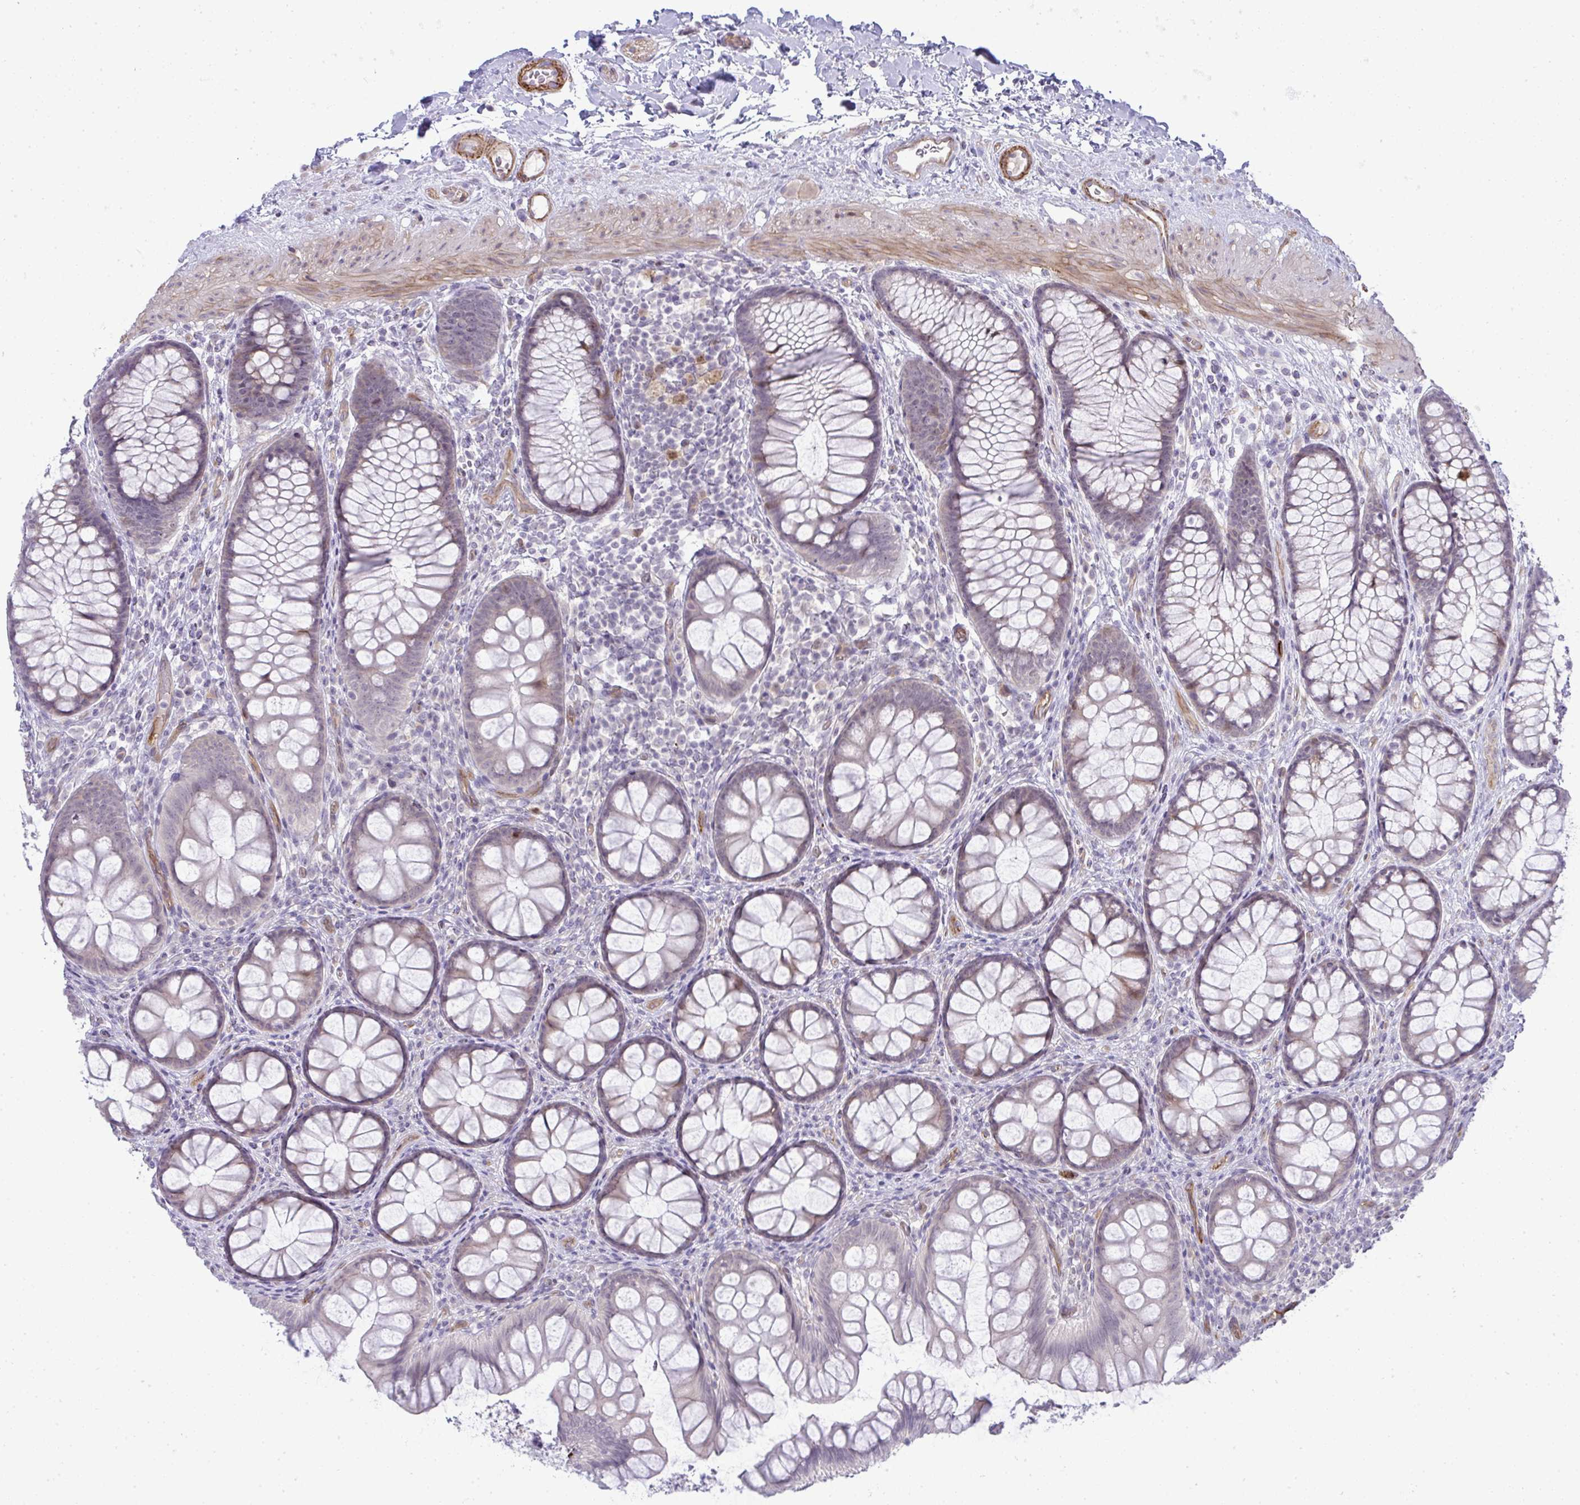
{"staining": {"intensity": "weak", "quantity": ">75%", "location": "cytoplasmic/membranous"}, "tissue": "colon", "cell_type": "Endothelial cells", "image_type": "normal", "snomed": [{"axis": "morphology", "description": "Normal tissue, NOS"}, {"axis": "morphology", "description": "Adenoma, NOS"}, {"axis": "topography", "description": "Soft tissue"}, {"axis": "topography", "description": "Colon"}], "caption": "Protein staining of benign colon shows weak cytoplasmic/membranous positivity in about >75% of endothelial cells. Immunohistochemistry (ihc) stains the protein in brown and the nuclei are stained blue.", "gene": "UBE2S", "patient": {"sex": "male", "age": 47}}